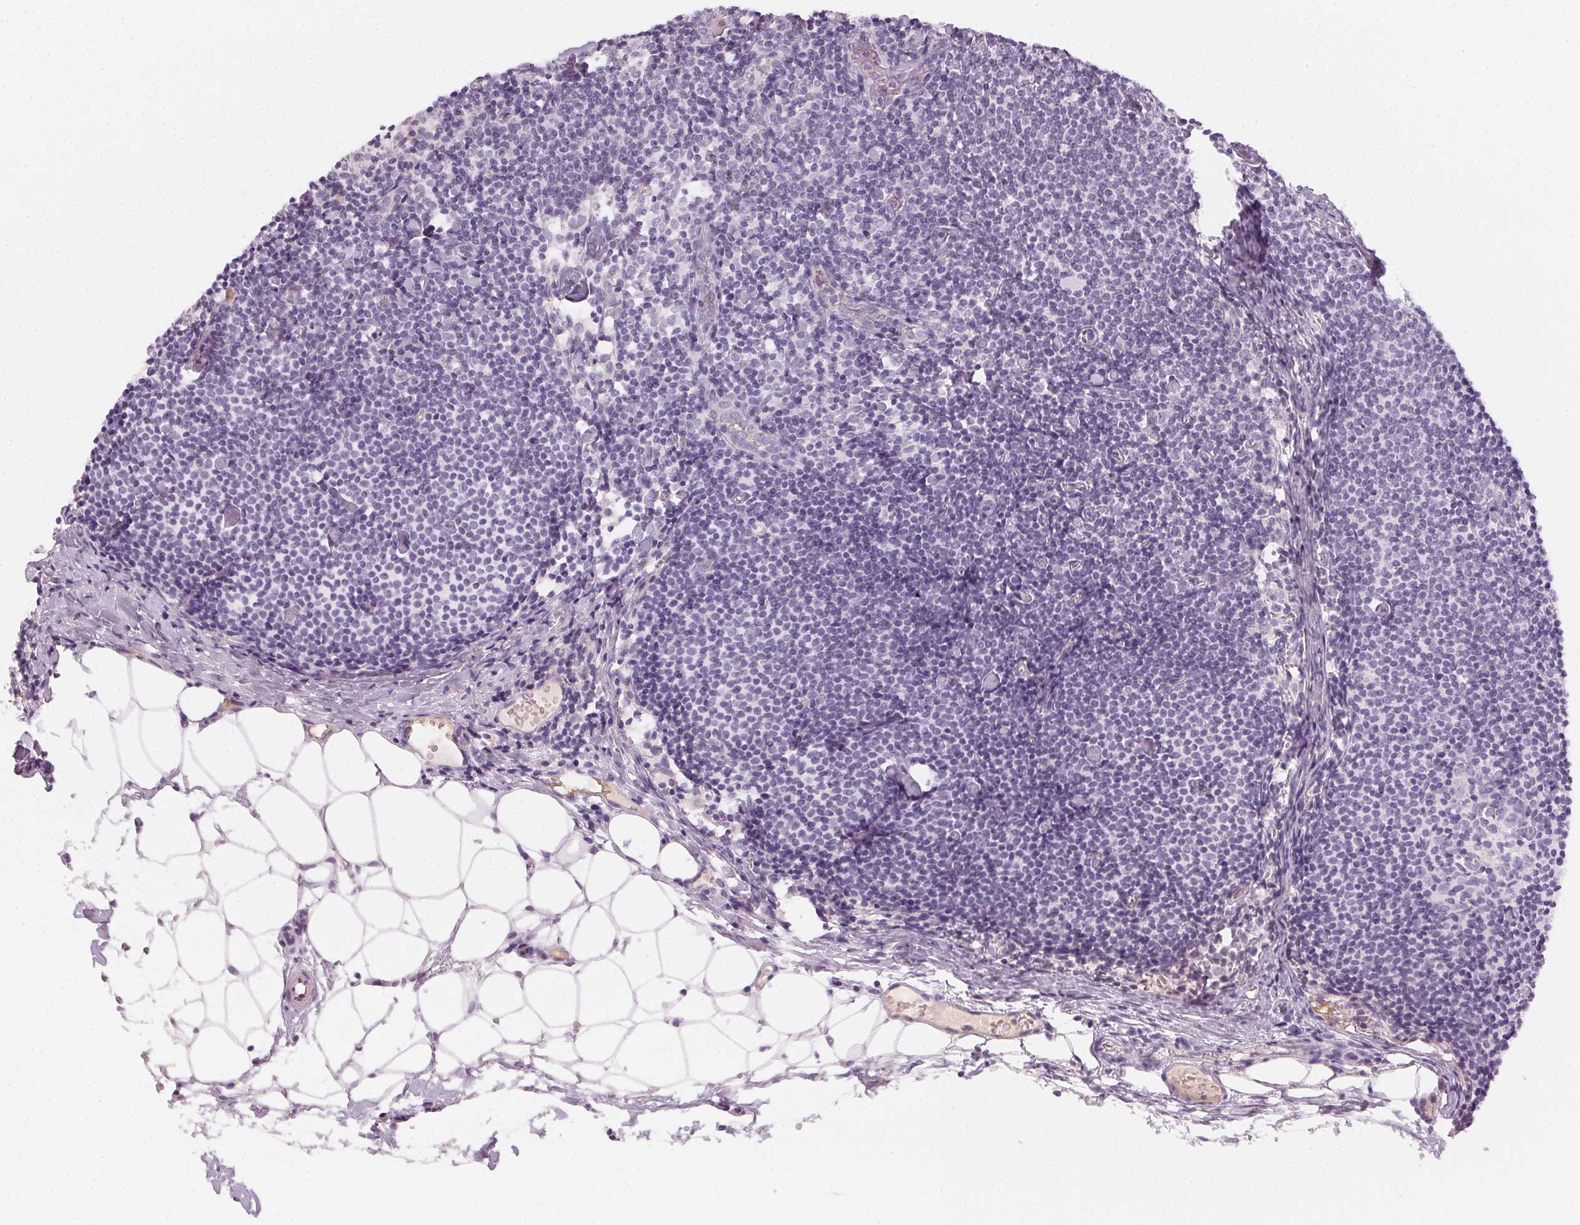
{"staining": {"intensity": "negative", "quantity": "none", "location": "none"}, "tissue": "lymph node", "cell_type": "Germinal center cells", "image_type": "normal", "snomed": [{"axis": "morphology", "description": "Normal tissue, NOS"}, {"axis": "topography", "description": "Lymph node"}], "caption": "Immunohistochemical staining of normal human lymph node reveals no significant expression in germinal center cells. (DAB IHC with hematoxylin counter stain).", "gene": "AFM", "patient": {"sex": "female", "age": 41}}